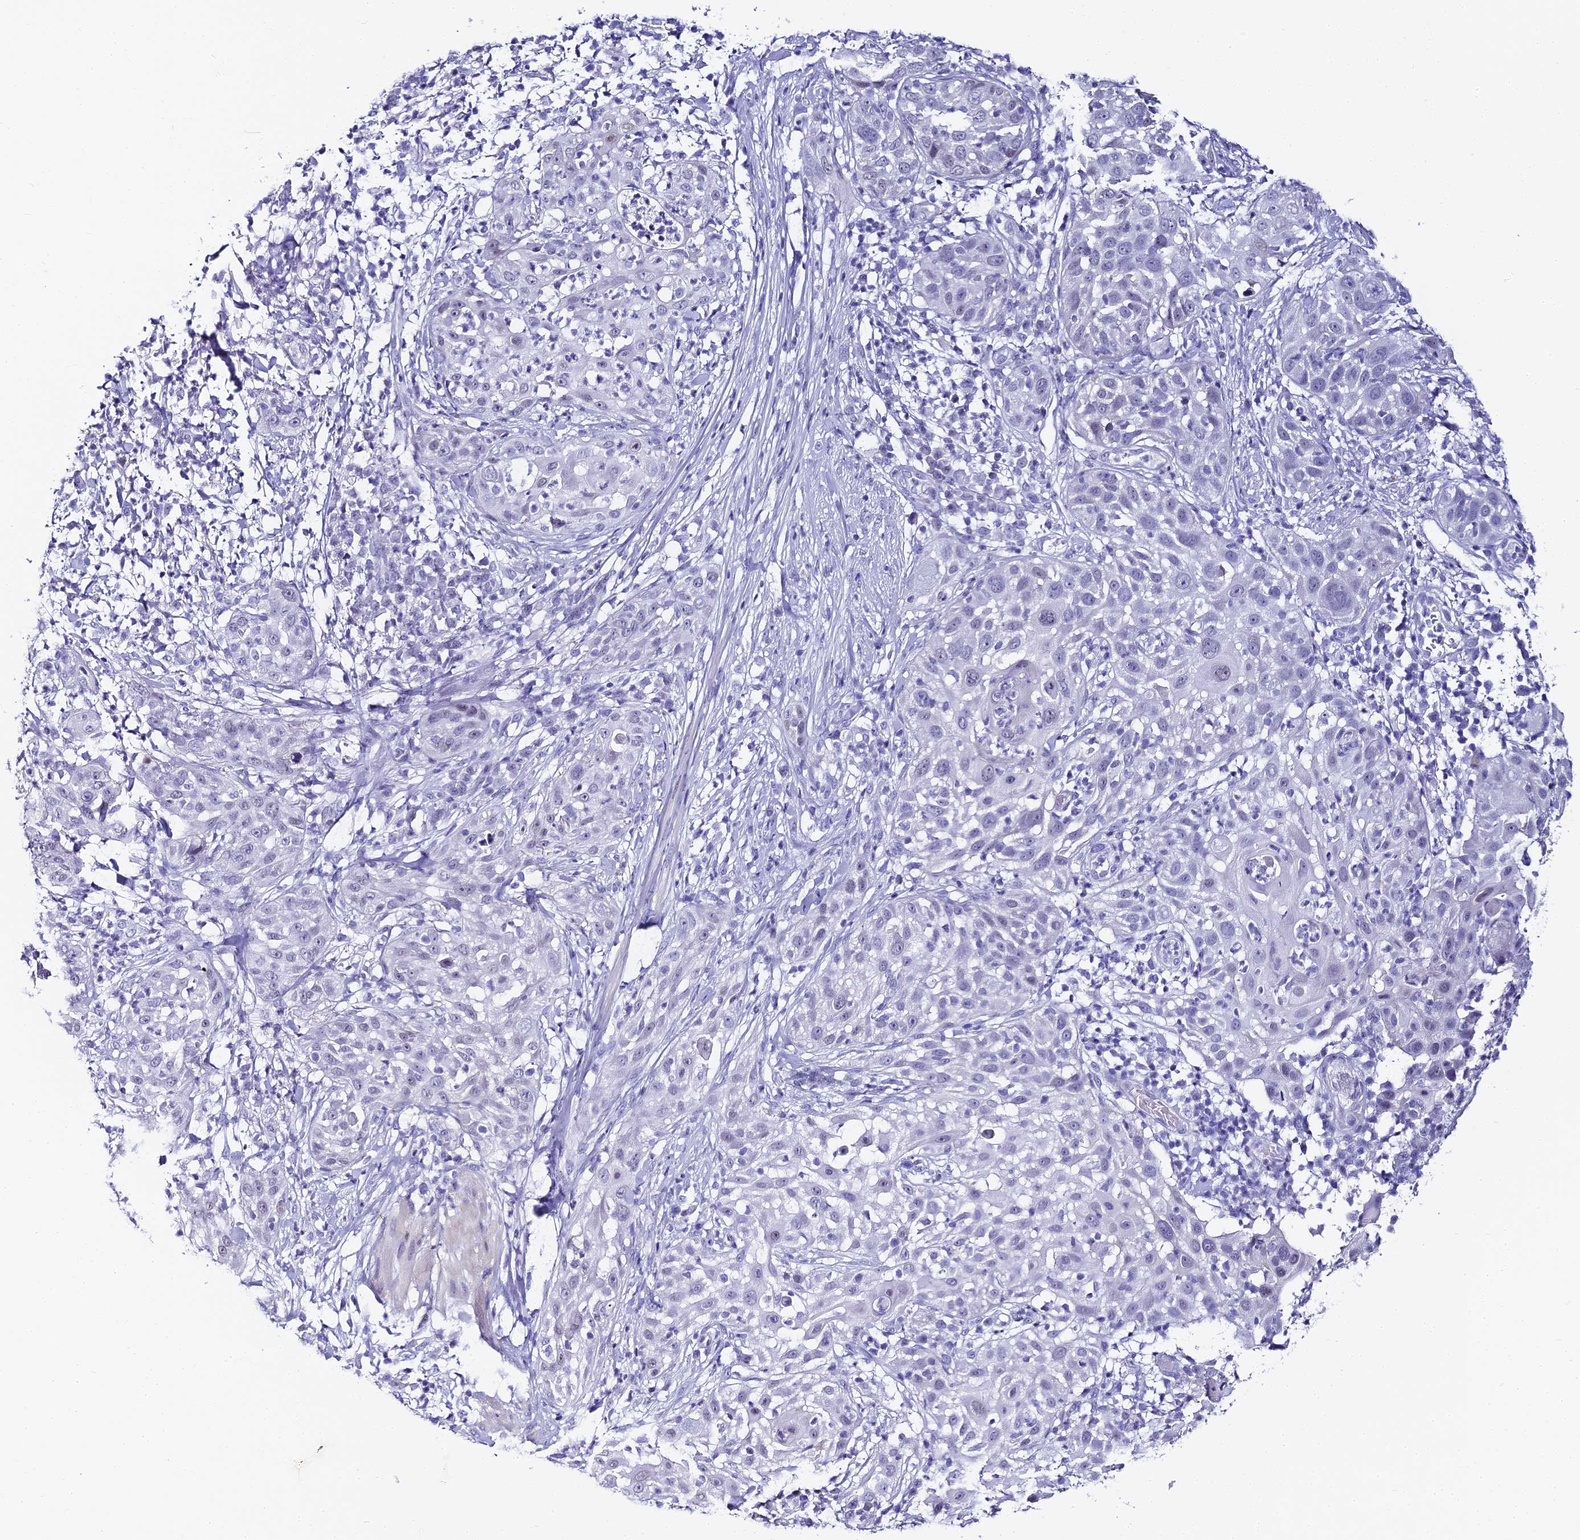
{"staining": {"intensity": "negative", "quantity": "none", "location": "none"}, "tissue": "skin cancer", "cell_type": "Tumor cells", "image_type": "cancer", "snomed": [{"axis": "morphology", "description": "Squamous cell carcinoma, NOS"}, {"axis": "topography", "description": "Skin"}], "caption": "Tumor cells are negative for brown protein staining in squamous cell carcinoma (skin).", "gene": "ABHD14A-ACY1", "patient": {"sex": "female", "age": 44}}